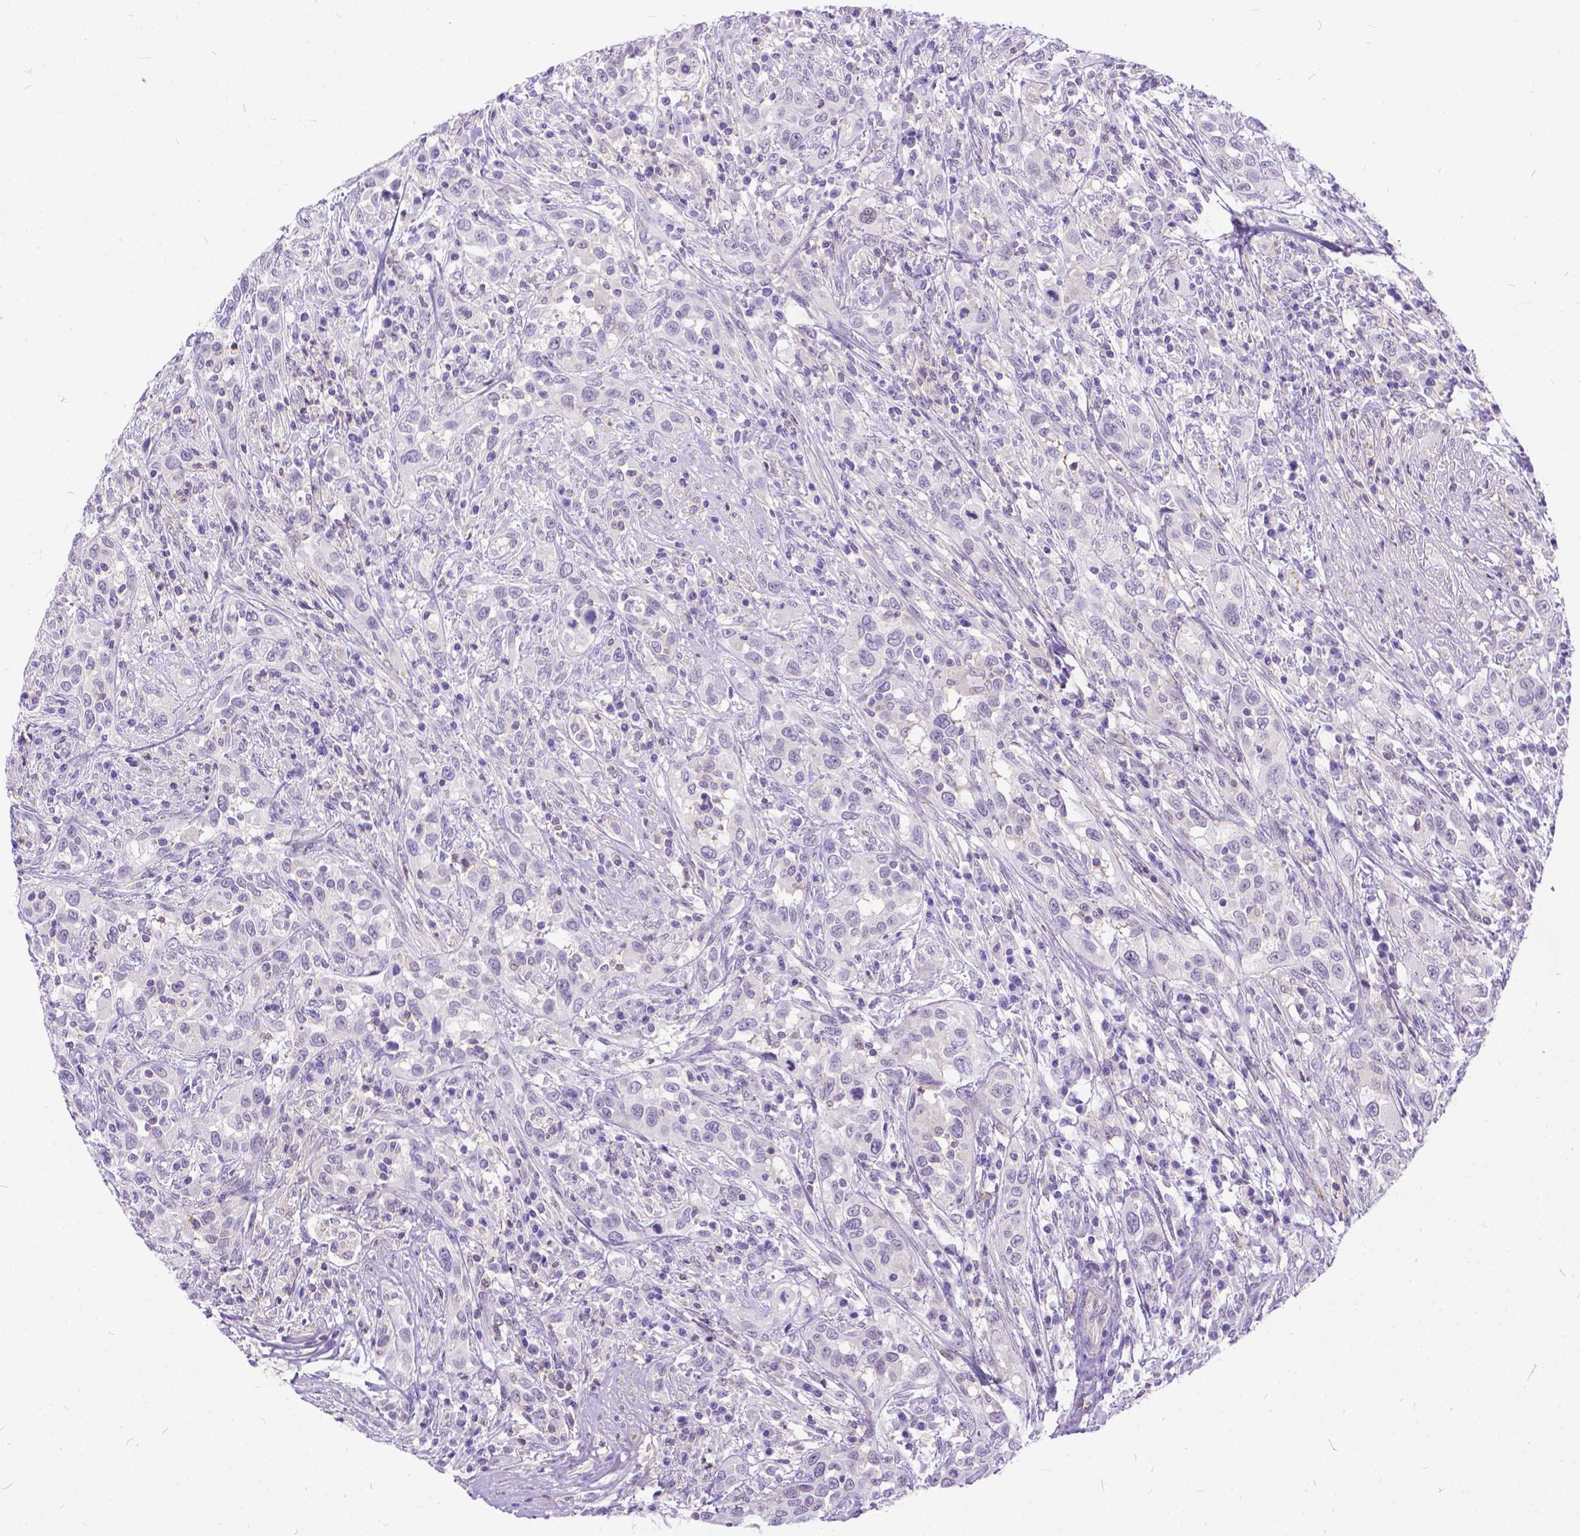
{"staining": {"intensity": "negative", "quantity": "none", "location": "none"}, "tissue": "urothelial cancer", "cell_type": "Tumor cells", "image_type": "cancer", "snomed": [{"axis": "morphology", "description": "Urothelial carcinoma, NOS"}, {"axis": "morphology", "description": "Urothelial carcinoma, High grade"}, {"axis": "topography", "description": "Urinary bladder"}], "caption": "A histopathology image of human urothelial cancer is negative for staining in tumor cells.", "gene": "TMEM169", "patient": {"sex": "female", "age": 64}}